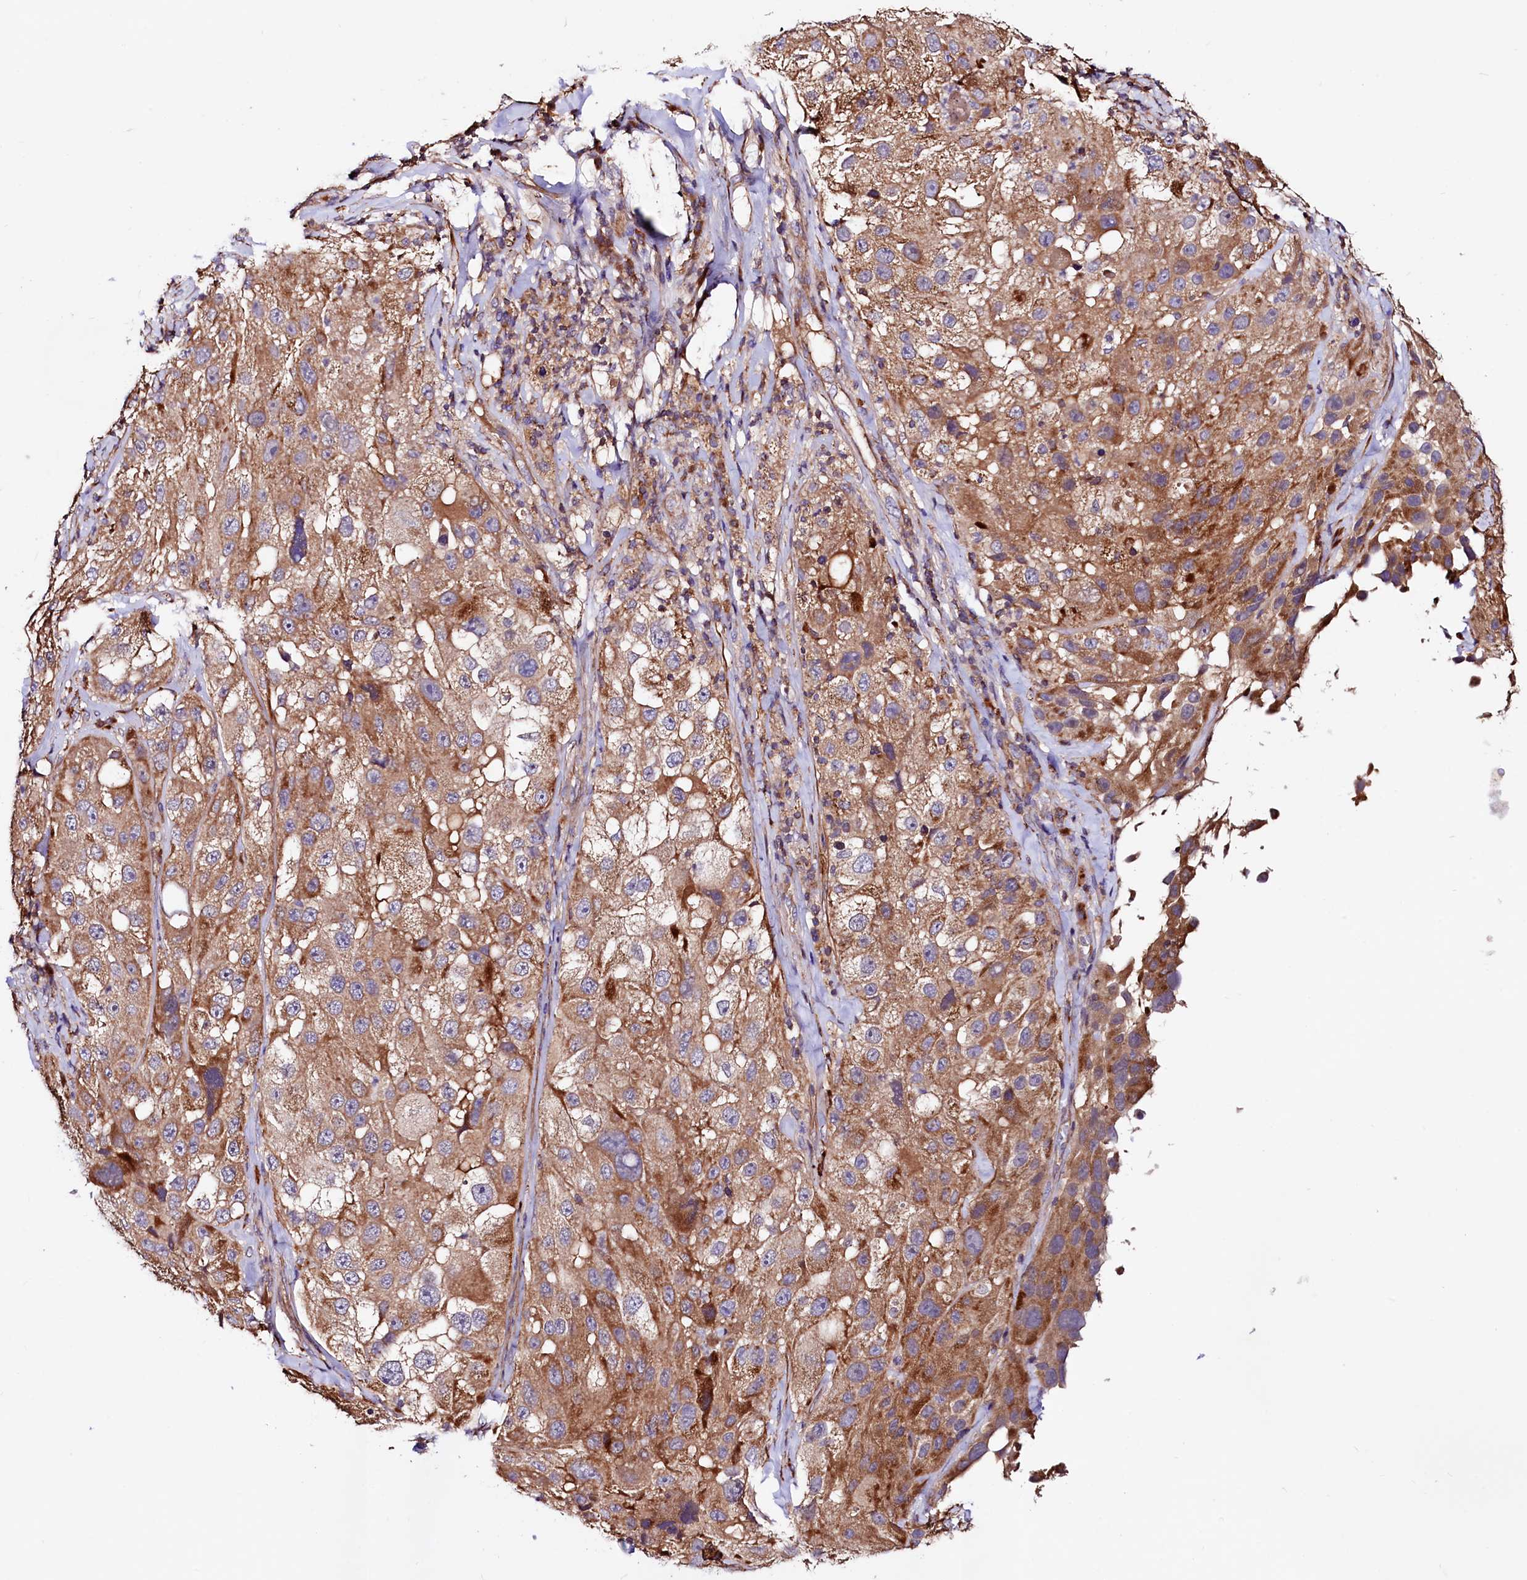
{"staining": {"intensity": "moderate", "quantity": ">75%", "location": "cytoplasmic/membranous"}, "tissue": "melanoma", "cell_type": "Tumor cells", "image_type": "cancer", "snomed": [{"axis": "morphology", "description": "Malignant melanoma, Metastatic site"}, {"axis": "topography", "description": "Lymph node"}], "caption": "About >75% of tumor cells in human melanoma show moderate cytoplasmic/membranous protein staining as visualized by brown immunohistochemical staining.", "gene": "CIAO3", "patient": {"sex": "male", "age": 62}}